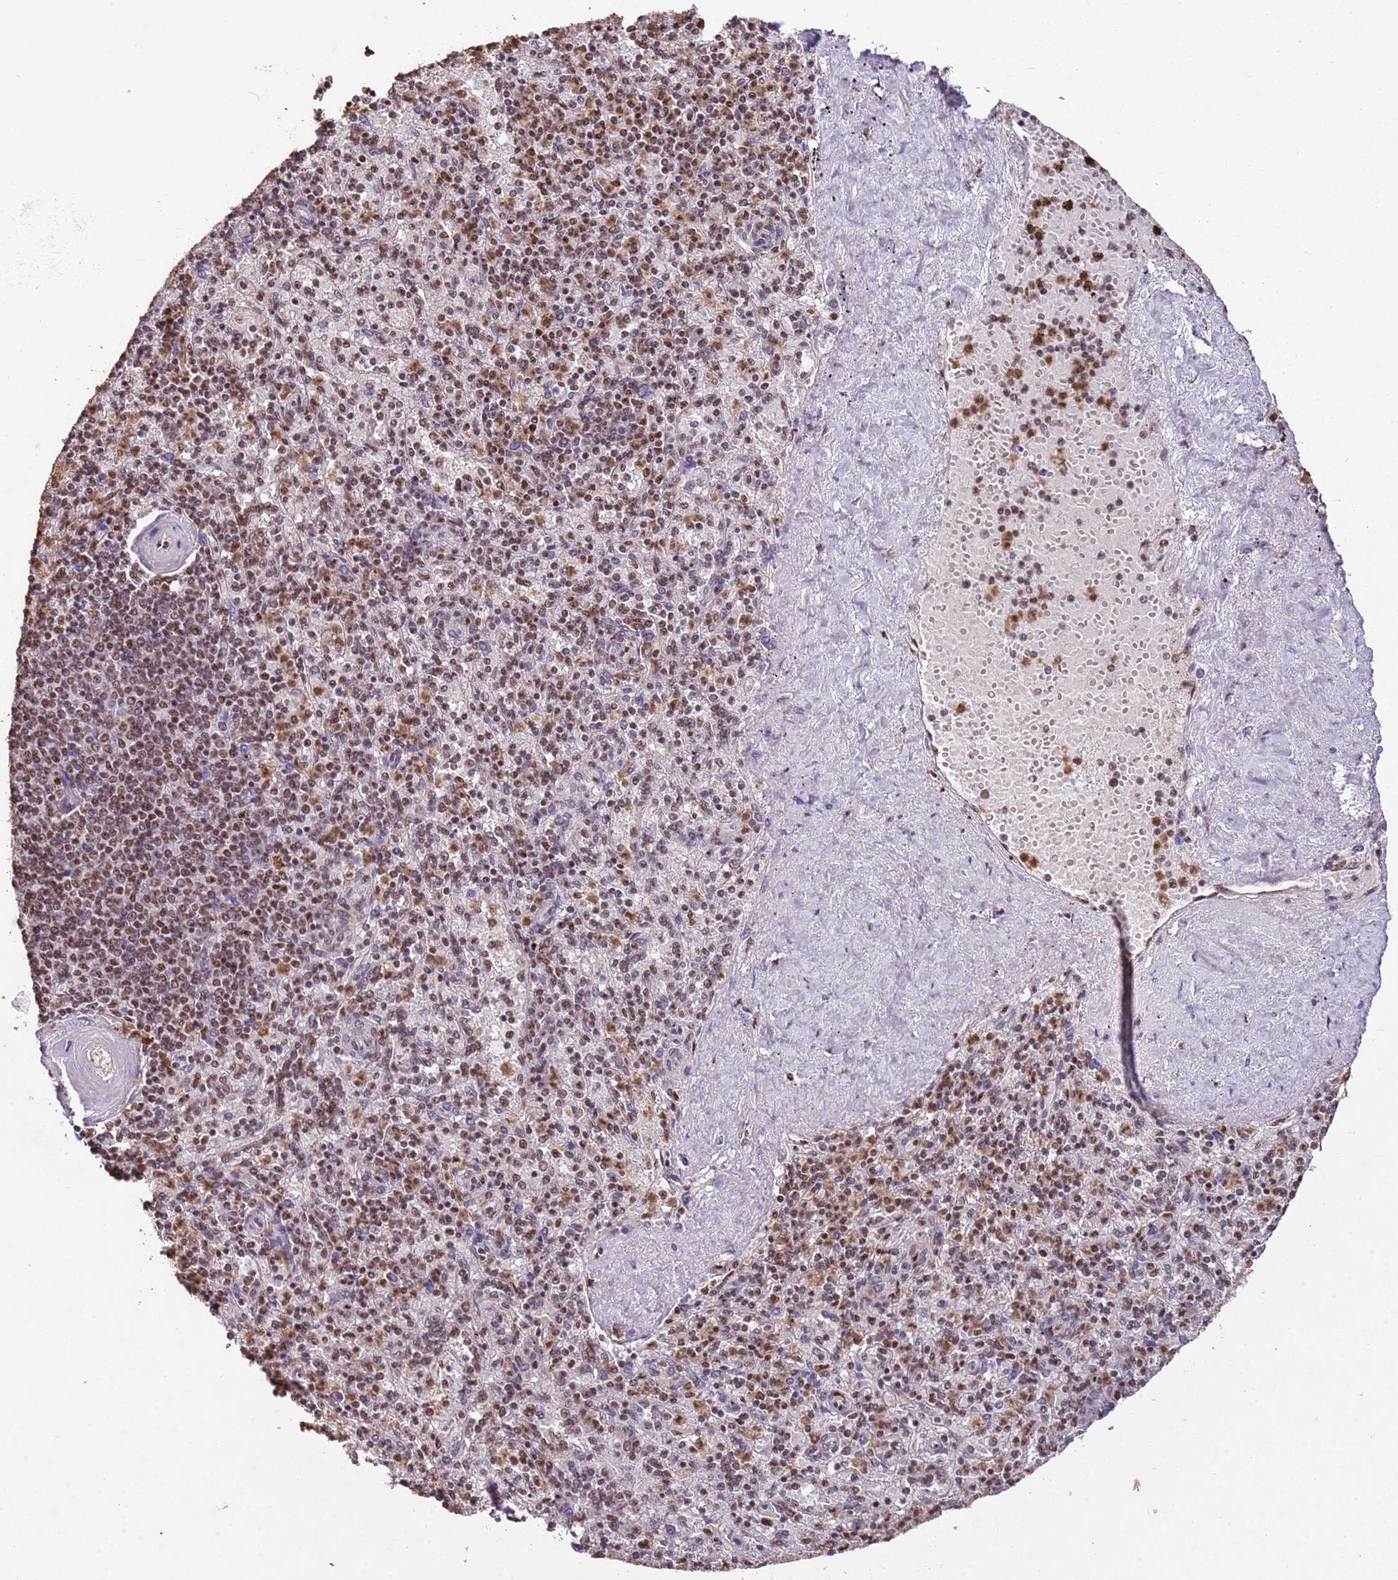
{"staining": {"intensity": "moderate", "quantity": ">75%", "location": "nuclear"}, "tissue": "spleen", "cell_type": "Cells in red pulp", "image_type": "normal", "snomed": [{"axis": "morphology", "description": "Normal tissue, NOS"}, {"axis": "topography", "description": "Spleen"}], "caption": "Spleen stained with immunohistochemistry reveals moderate nuclear expression in approximately >75% of cells in red pulp. The protein is shown in brown color, while the nuclei are stained blue.", "gene": "ESF1", "patient": {"sex": "male", "age": 82}}